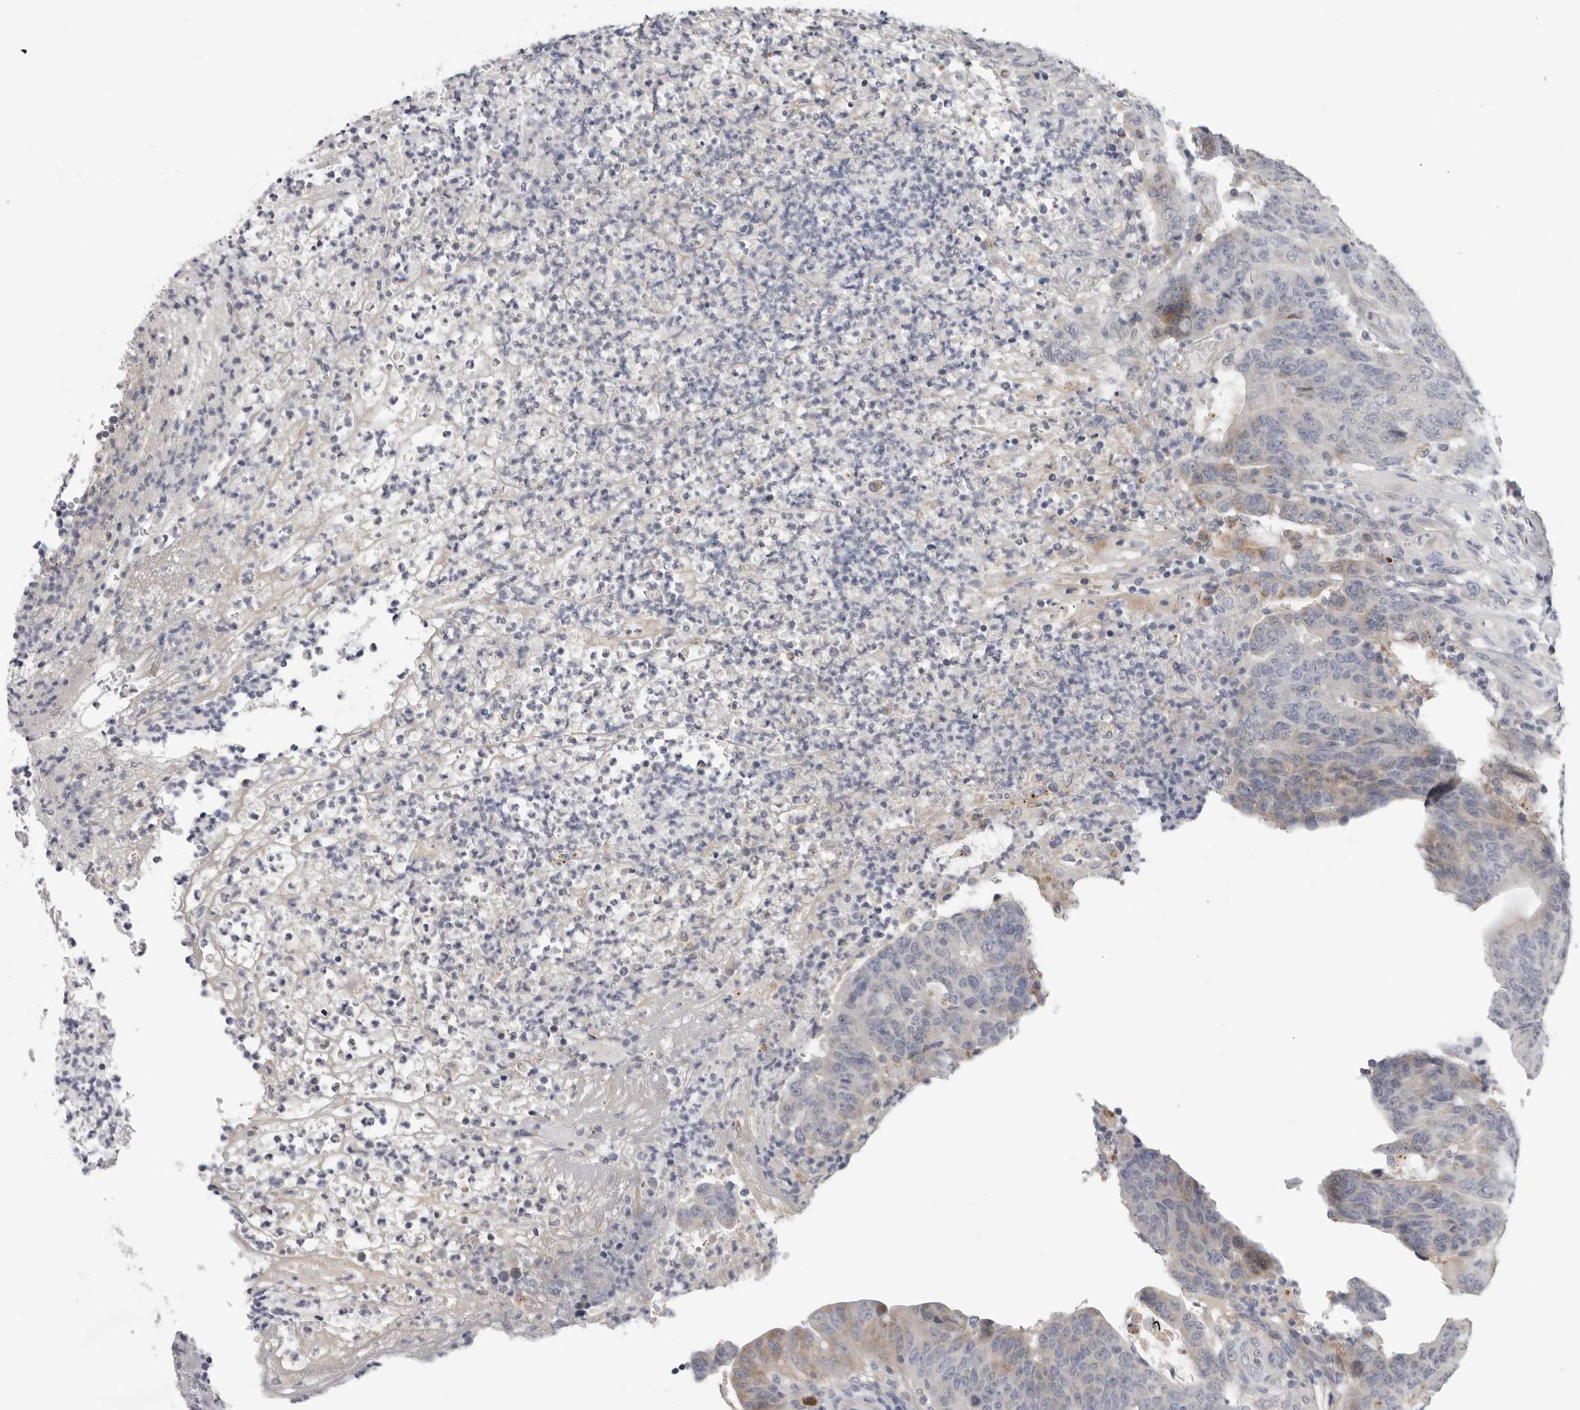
{"staining": {"intensity": "weak", "quantity": "<25%", "location": "cytoplasmic/membranous"}, "tissue": "colorectal cancer", "cell_type": "Tumor cells", "image_type": "cancer", "snomed": [{"axis": "morphology", "description": "Normal tissue, NOS"}, {"axis": "morphology", "description": "Adenocarcinoma, NOS"}, {"axis": "topography", "description": "Colon"}], "caption": "DAB immunohistochemical staining of human colorectal cancer (adenocarcinoma) shows no significant expression in tumor cells. (Brightfield microscopy of DAB immunohistochemistry (IHC) at high magnification).", "gene": "ZNF502", "patient": {"sex": "female", "age": 75}}